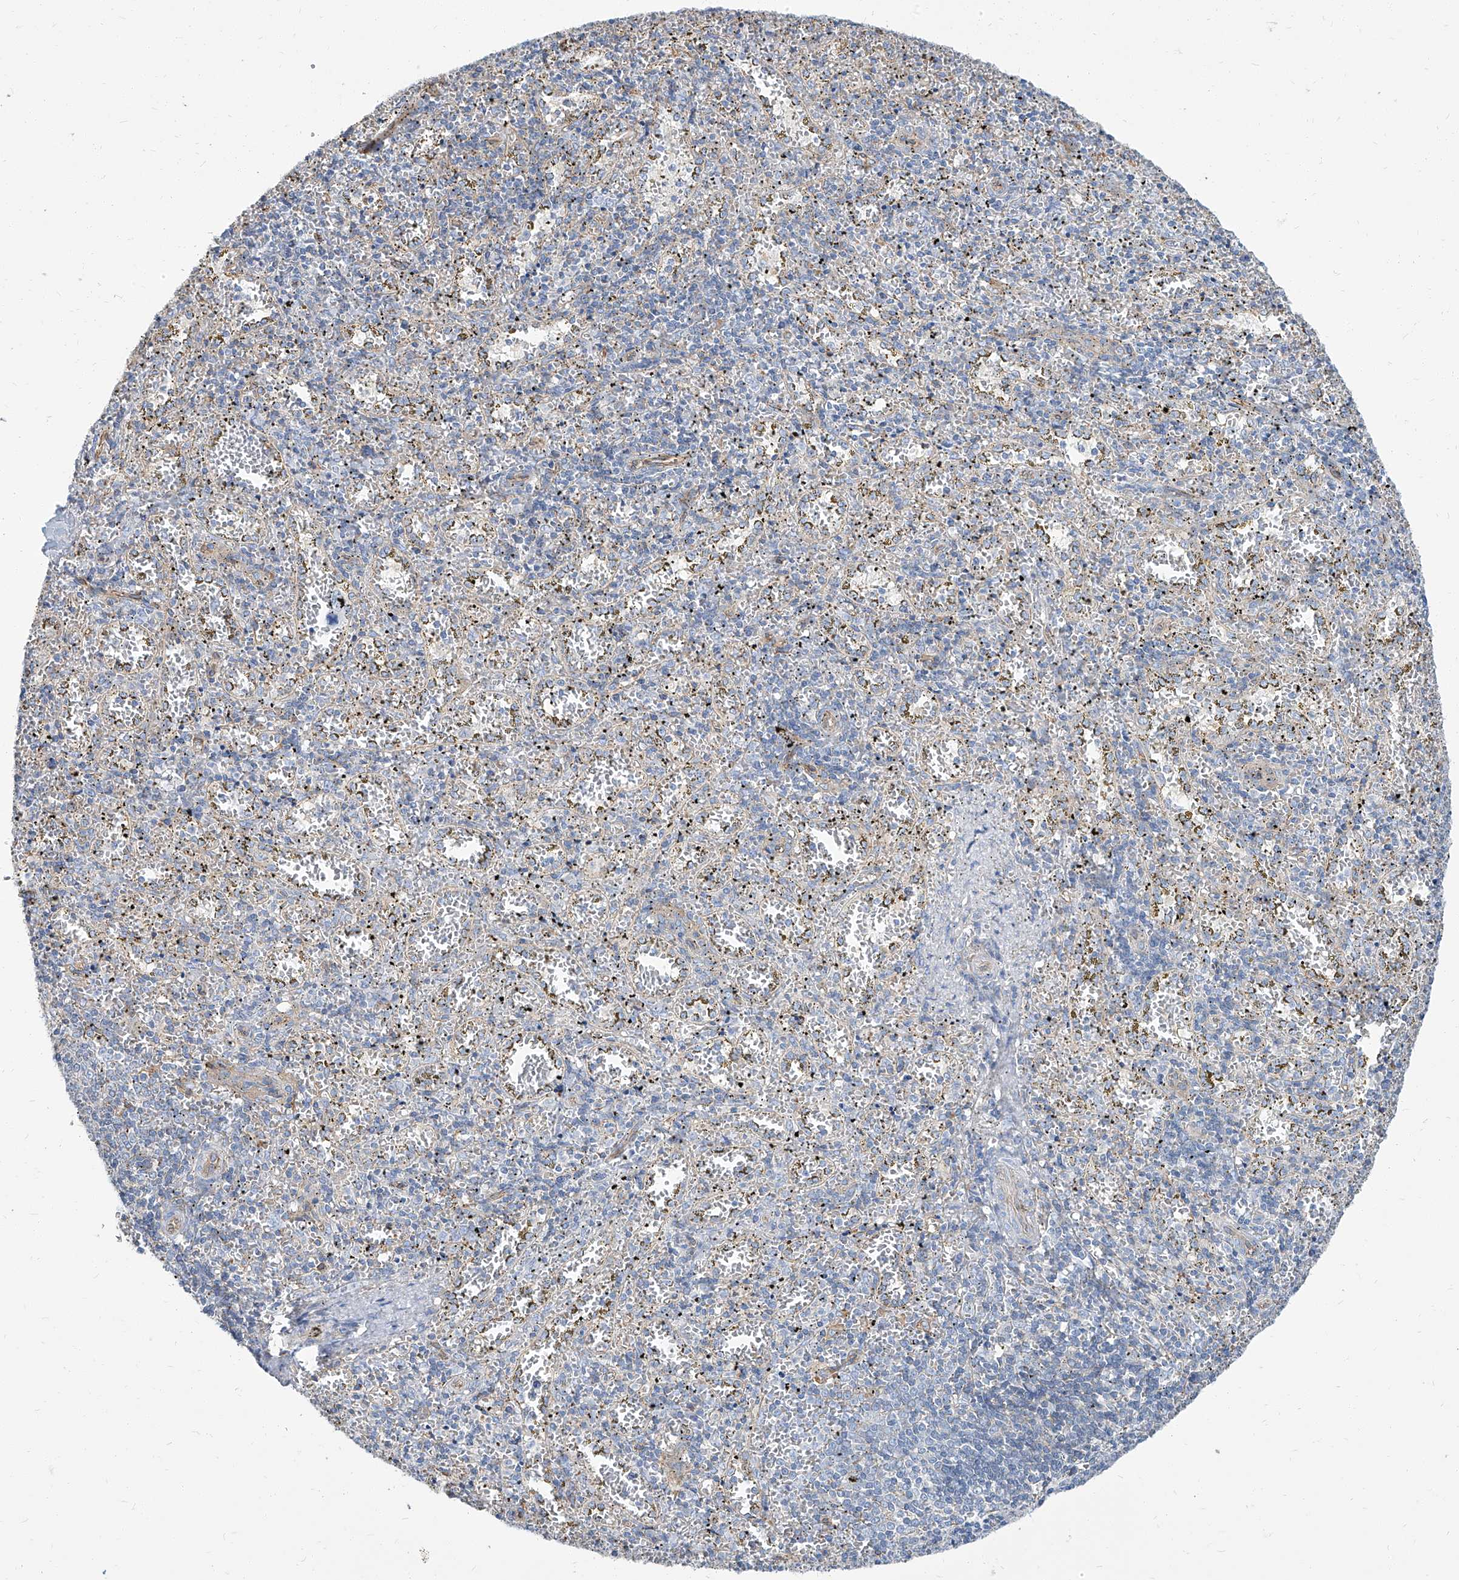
{"staining": {"intensity": "negative", "quantity": "none", "location": "none"}, "tissue": "spleen", "cell_type": "Cells in red pulp", "image_type": "normal", "snomed": [{"axis": "morphology", "description": "Normal tissue, NOS"}, {"axis": "topography", "description": "Spleen"}], "caption": "Cells in red pulp are negative for protein expression in unremarkable human spleen. (Brightfield microscopy of DAB (3,3'-diaminobenzidine) IHC at high magnification).", "gene": "TXLNB", "patient": {"sex": "male", "age": 11}}